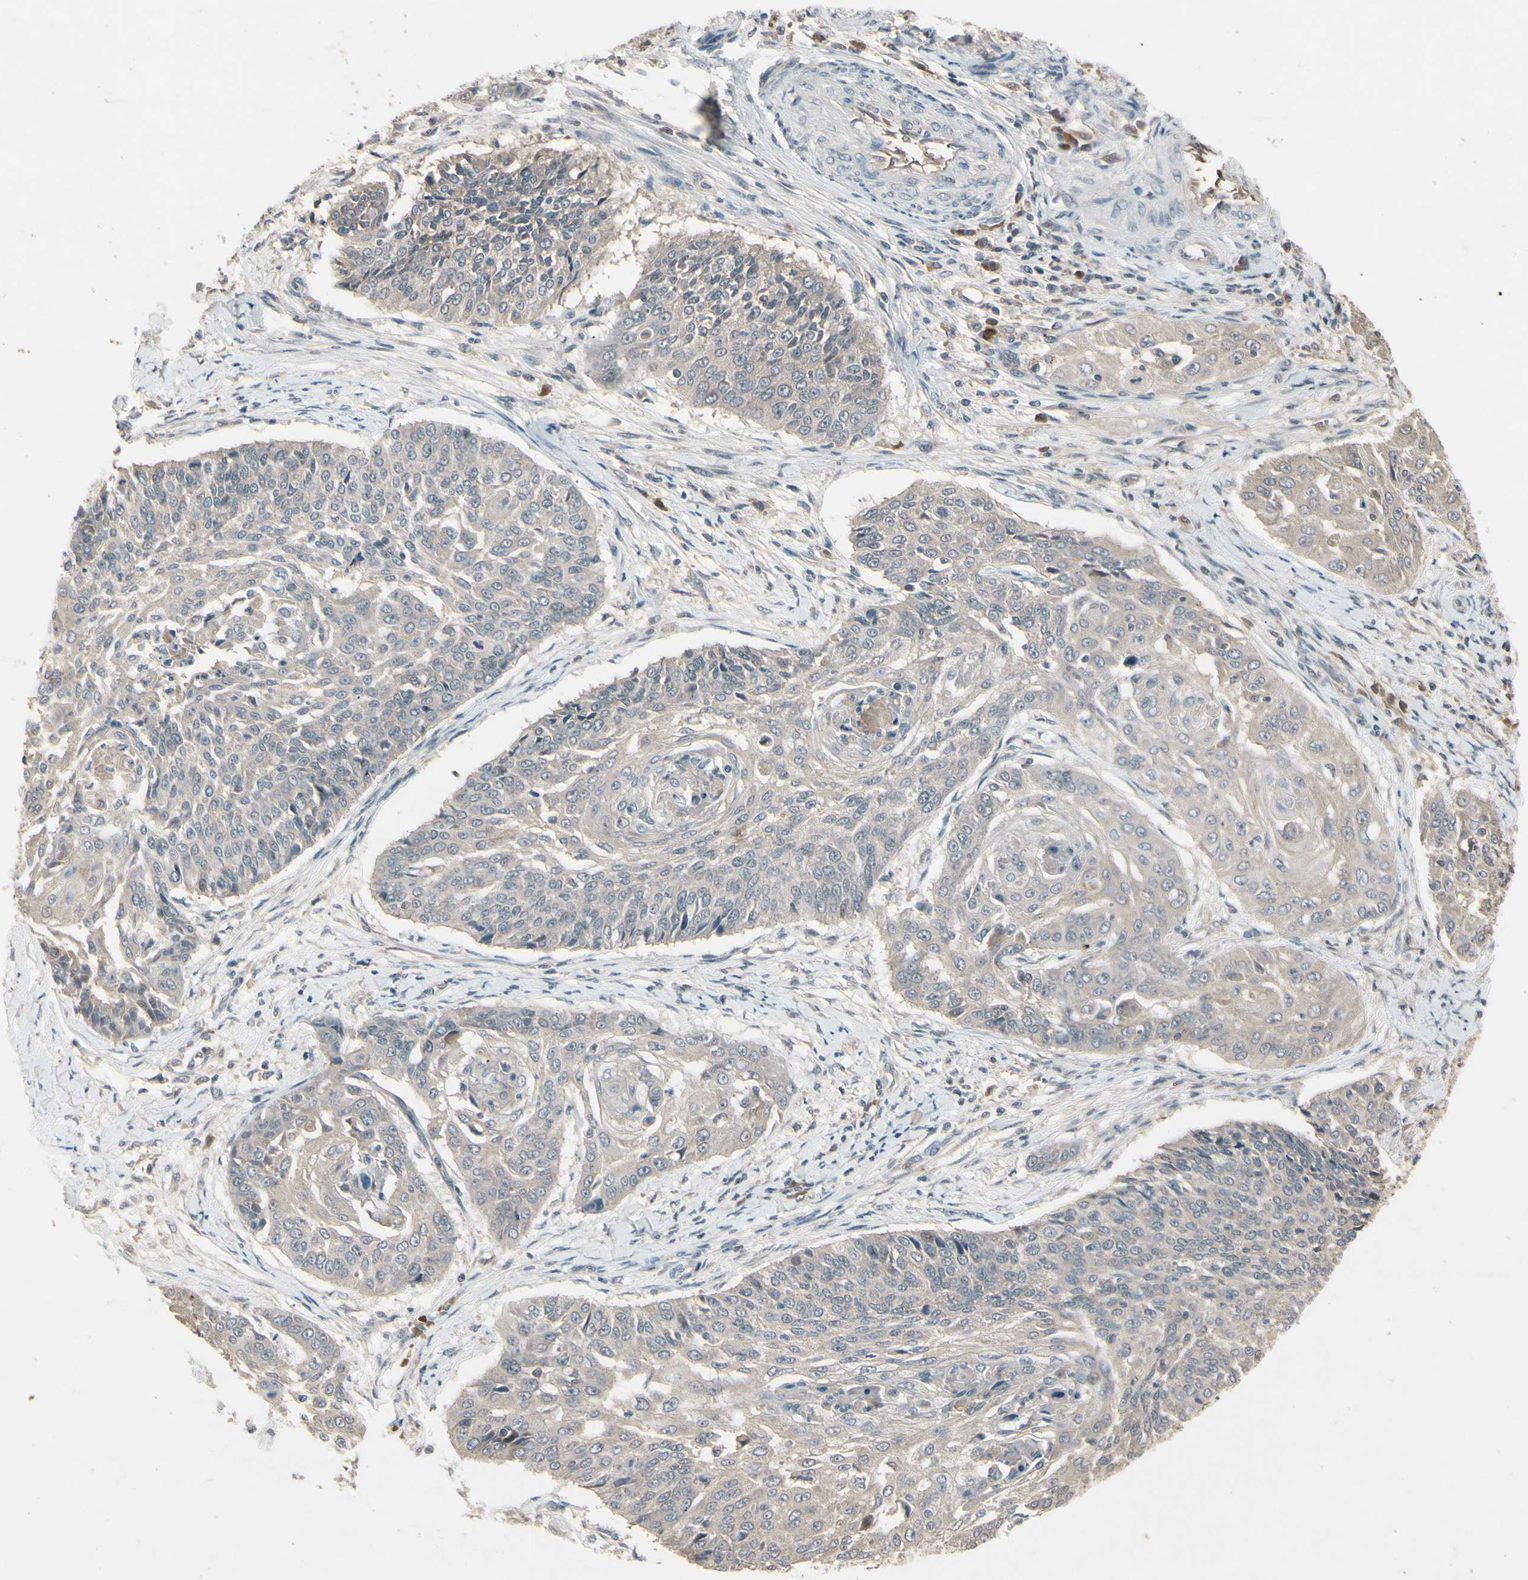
{"staining": {"intensity": "weak", "quantity": ">75%", "location": "cytoplasmic/membranous"}, "tissue": "cervical cancer", "cell_type": "Tumor cells", "image_type": "cancer", "snomed": [{"axis": "morphology", "description": "Squamous cell carcinoma, NOS"}, {"axis": "topography", "description": "Cervix"}], "caption": "Tumor cells display low levels of weak cytoplasmic/membranous positivity in approximately >75% of cells in human cervical squamous cell carcinoma. Using DAB (brown) and hematoxylin (blue) stains, captured at high magnification using brightfield microscopy.", "gene": "NSF", "patient": {"sex": "female", "age": 64}}